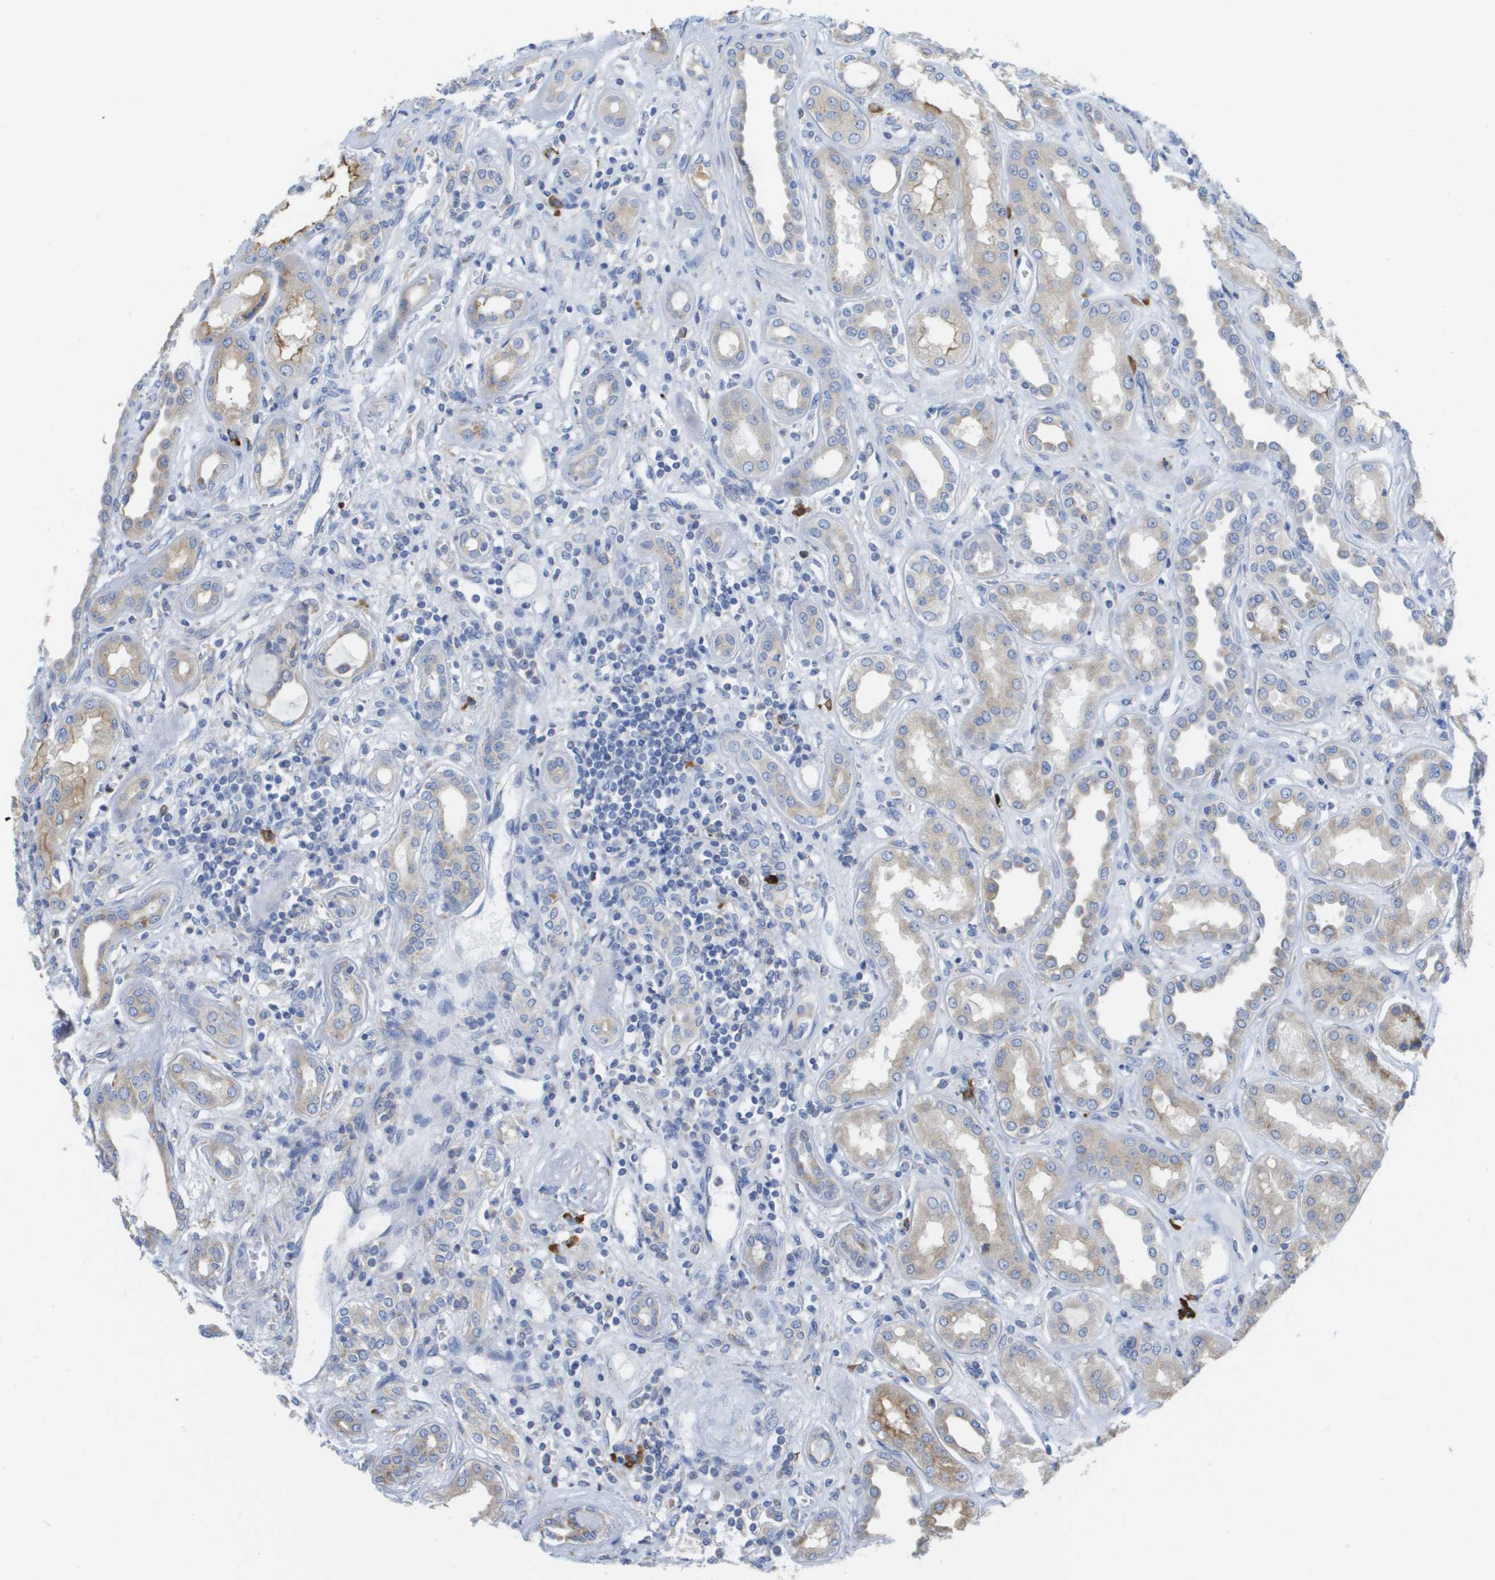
{"staining": {"intensity": "negative", "quantity": "none", "location": "none"}, "tissue": "kidney", "cell_type": "Cells in glomeruli", "image_type": "normal", "snomed": [{"axis": "morphology", "description": "Normal tissue, NOS"}, {"axis": "topography", "description": "Kidney"}], "caption": "Immunohistochemistry micrograph of benign kidney: kidney stained with DAB (3,3'-diaminobenzidine) reveals no significant protein expression in cells in glomeruli.", "gene": "SDR42E1", "patient": {"sex": "male", "age": 59}}